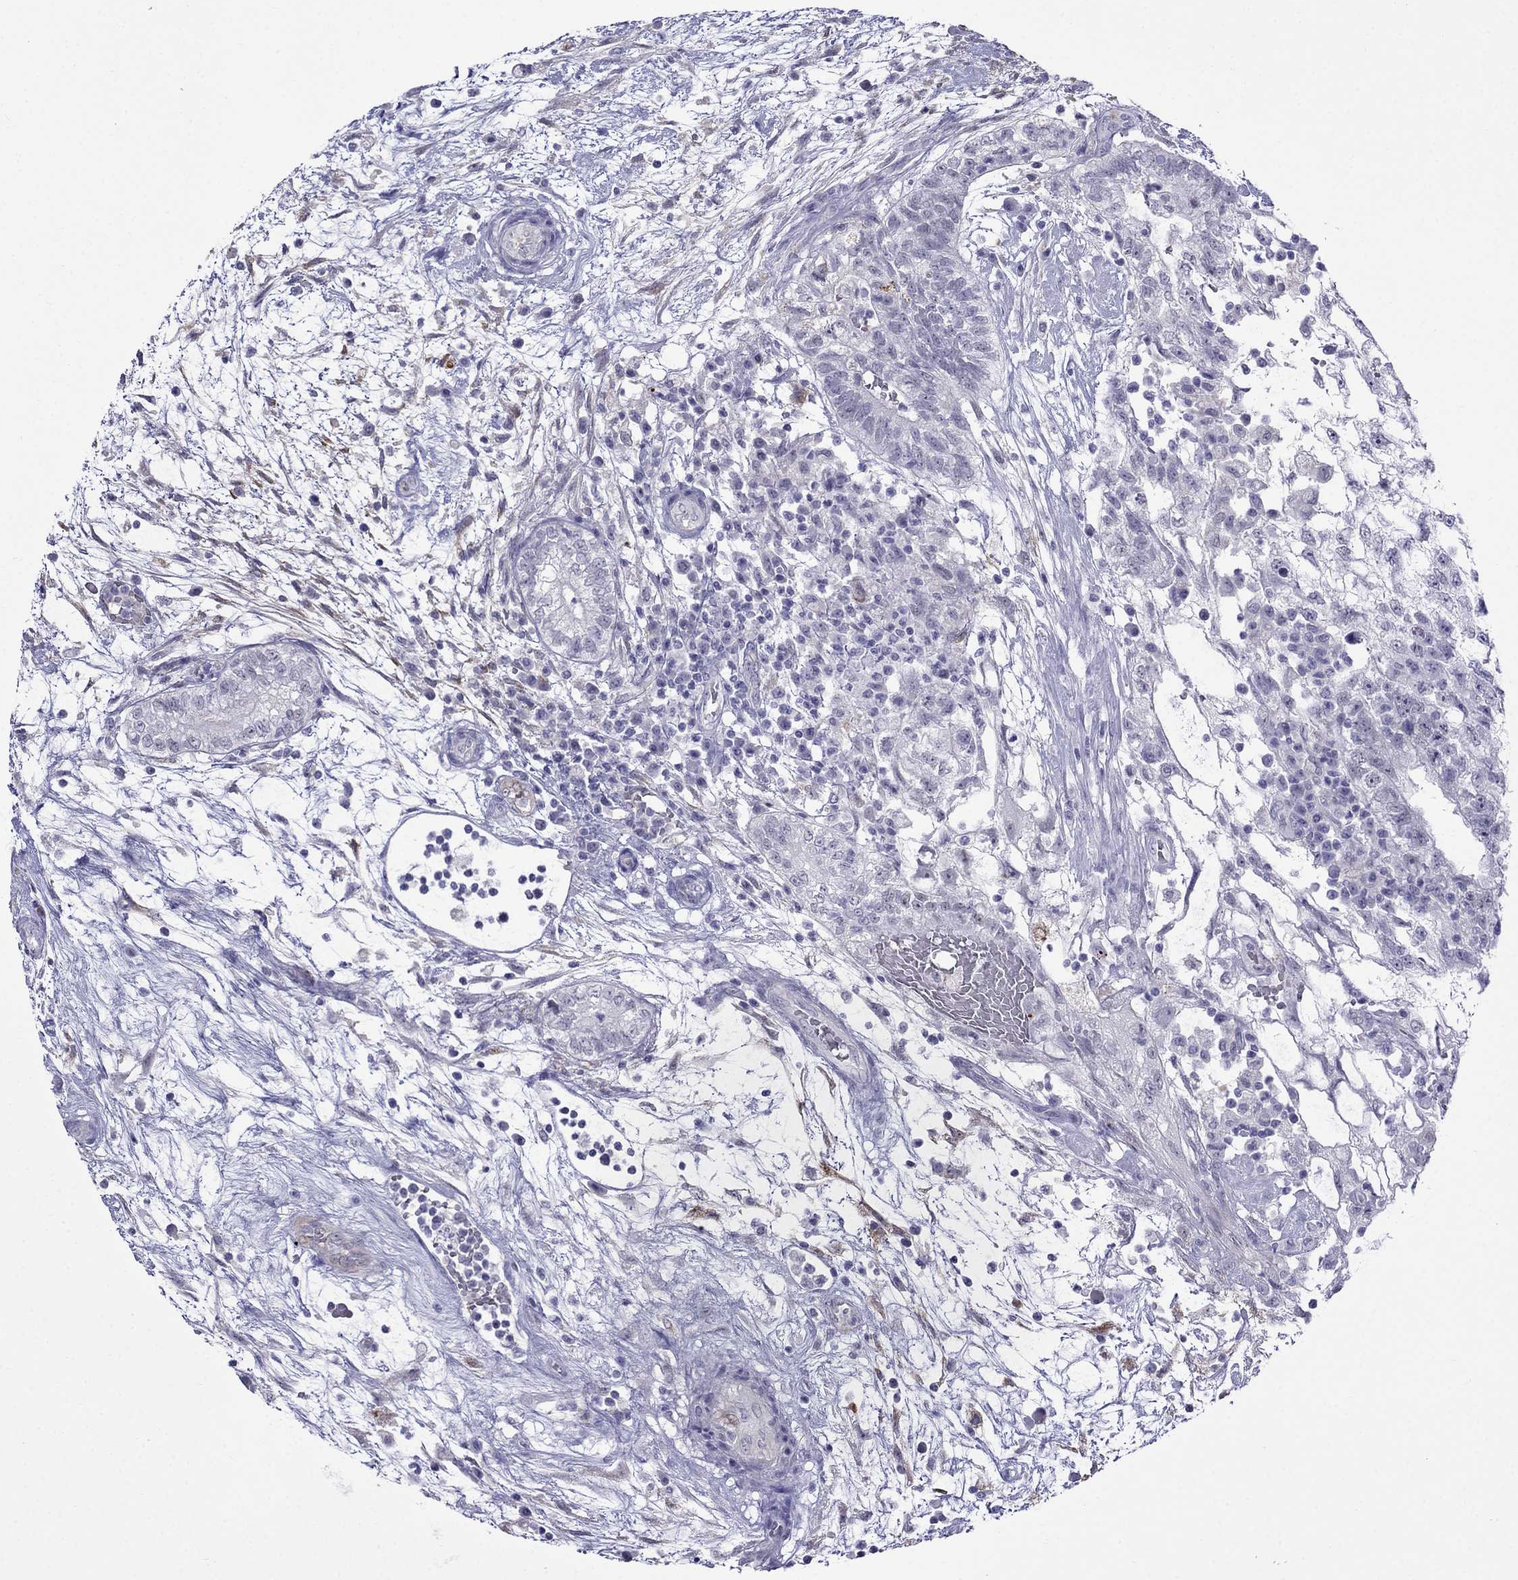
{"staining": {"intensity": "negative", "quantity": "none", "location": "none"}, "tissue": "testis cancer", "cell_type": "Tumor cells", "image_type": "cancer", "snomed": [{"axis": "morphology", "description": "Normal tissue, NOS"}, {"axis": "morphology", "description": "Carcinoma, Embryonal, NOS"}, {"axis": "topography", "description": "Testis"}, {"axis": "topography", "description": "Epididymis"}], "caption": "The immunohistochemistry (IHC) histopathology image has no significant staining in tumor cells of embryonal carcinoma (testis) tissue.", "gene": "MGP", "patient": {"sex": "male", "age": 32}}